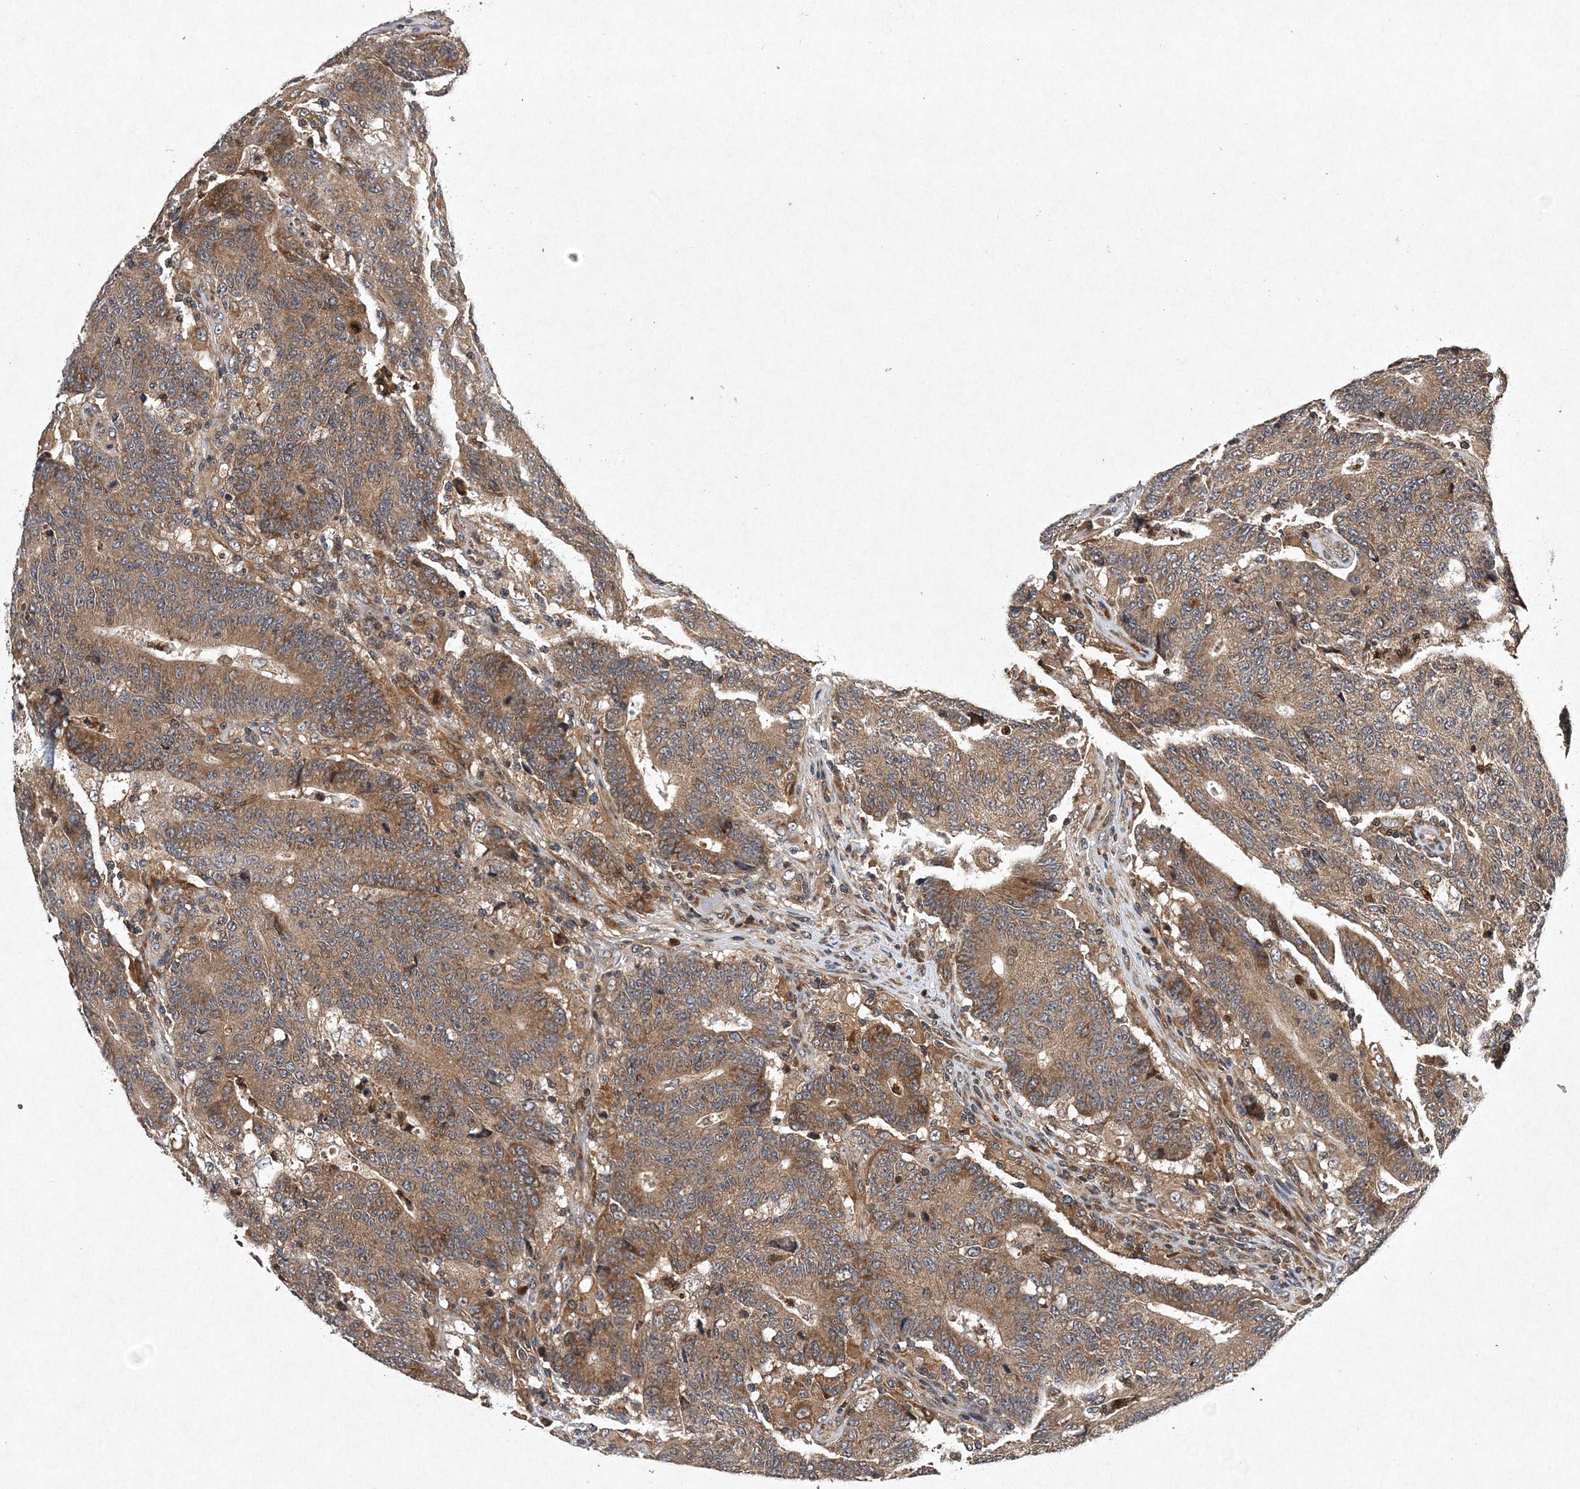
{"staining": {"intensity": "moderate", "quantity": ">75%", "location": "cytoplasmic/membranous"}, "tissue": "colorectal cancer", "cell_type": "Tumor cells", "image_type": "cancer", "snomed": [{"axis": "morphology", "description": "Normal tissue, NOS"}, {"axis": "morphology", "description": "Adenocarcinoma, NOS"}, {"axis": "topography", "description": "Colon"}], "caption": "This is an image of immunohistochemistry (IHC) staining of colorectal cancer (adenocarcinoma), which shows moderate expression in the cytoplasmic/membranous of tumor cells.", "gene": "PROSER1", "patient": {"sex": "female", "age": 75}}